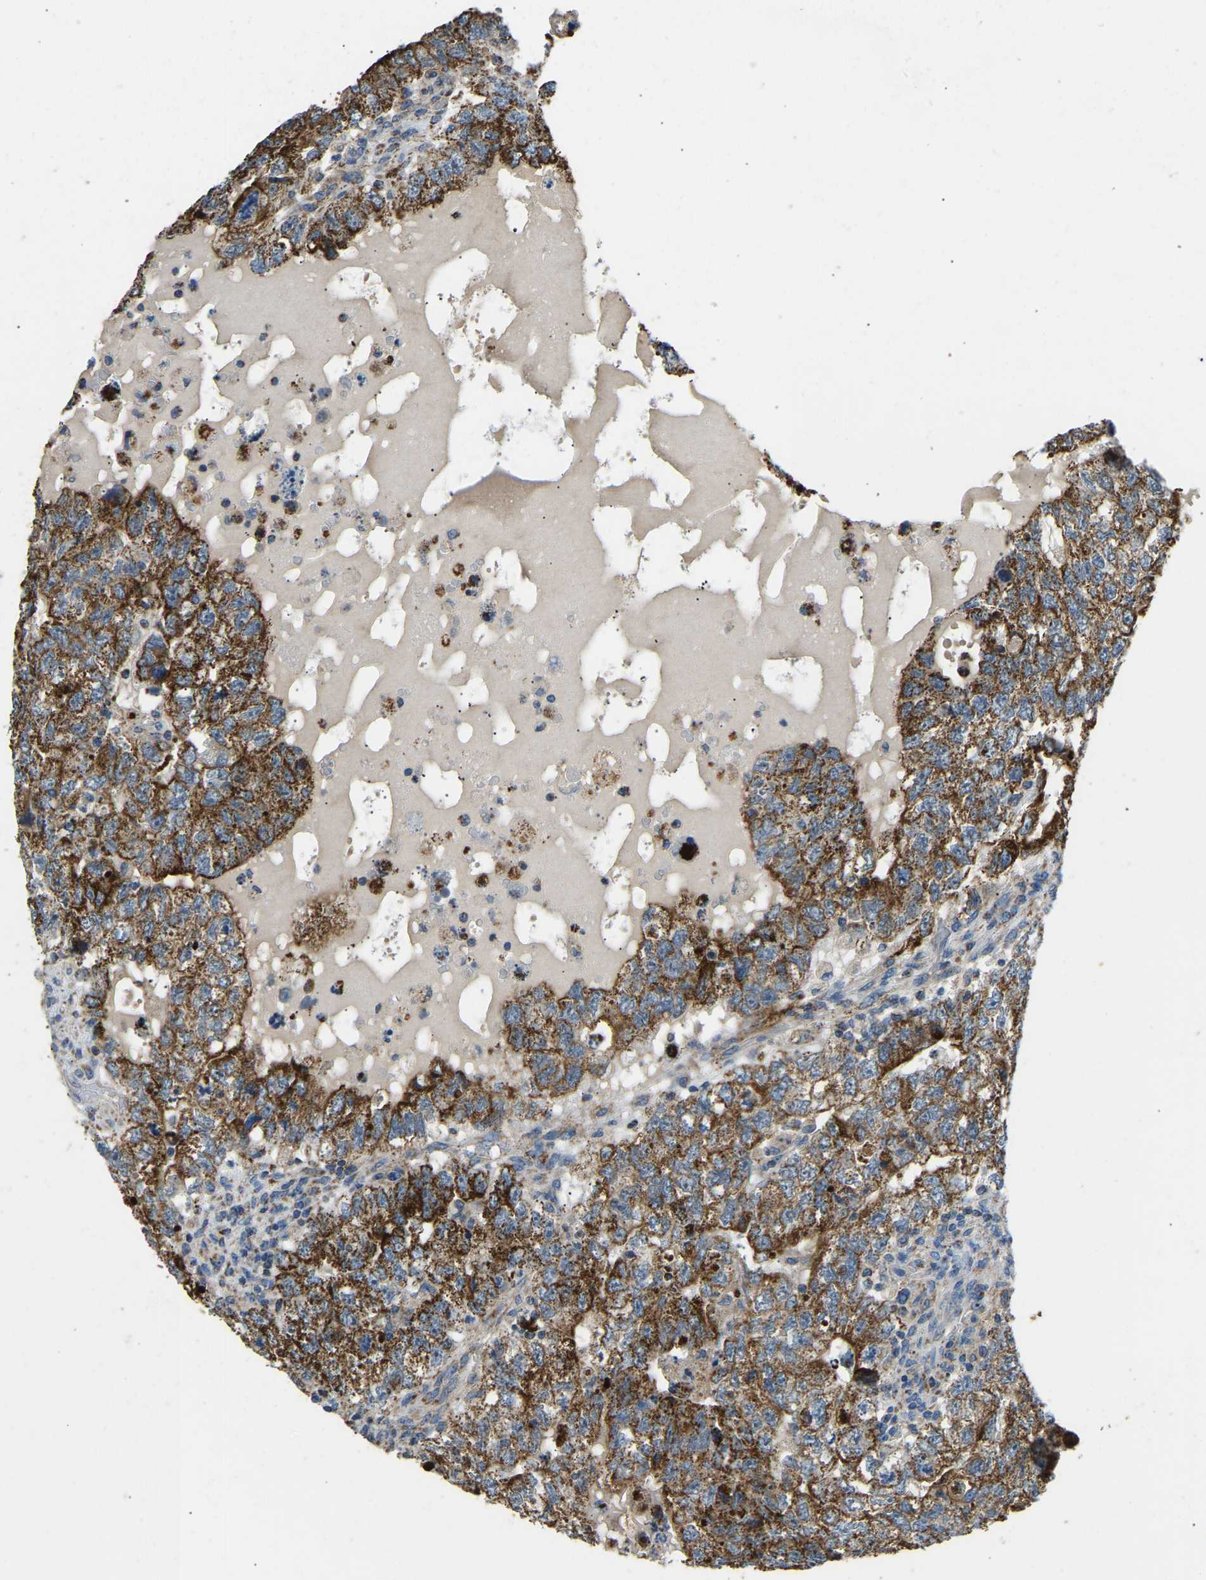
{"staining": {"intensity": "strong", "quantity": ">75%", "location": "cytoplasmic/membranous"}, "tissue": "testis cancer", "cell_type": "Tumor cells", "image_type": "cancer", "snomed": [{"axis": "morphology", "description": "Carcinoma, Embryonal, NOS"}, {"axis": "topography", "description": "Testis"}], "caption": "A brown stain highlights strong cytoplasmic/membranous positivity of a protein in testis embryonal carcinoma tumor cells.", "gene": "ZNF200", "patient": {"sex": "male", "age": 36}}